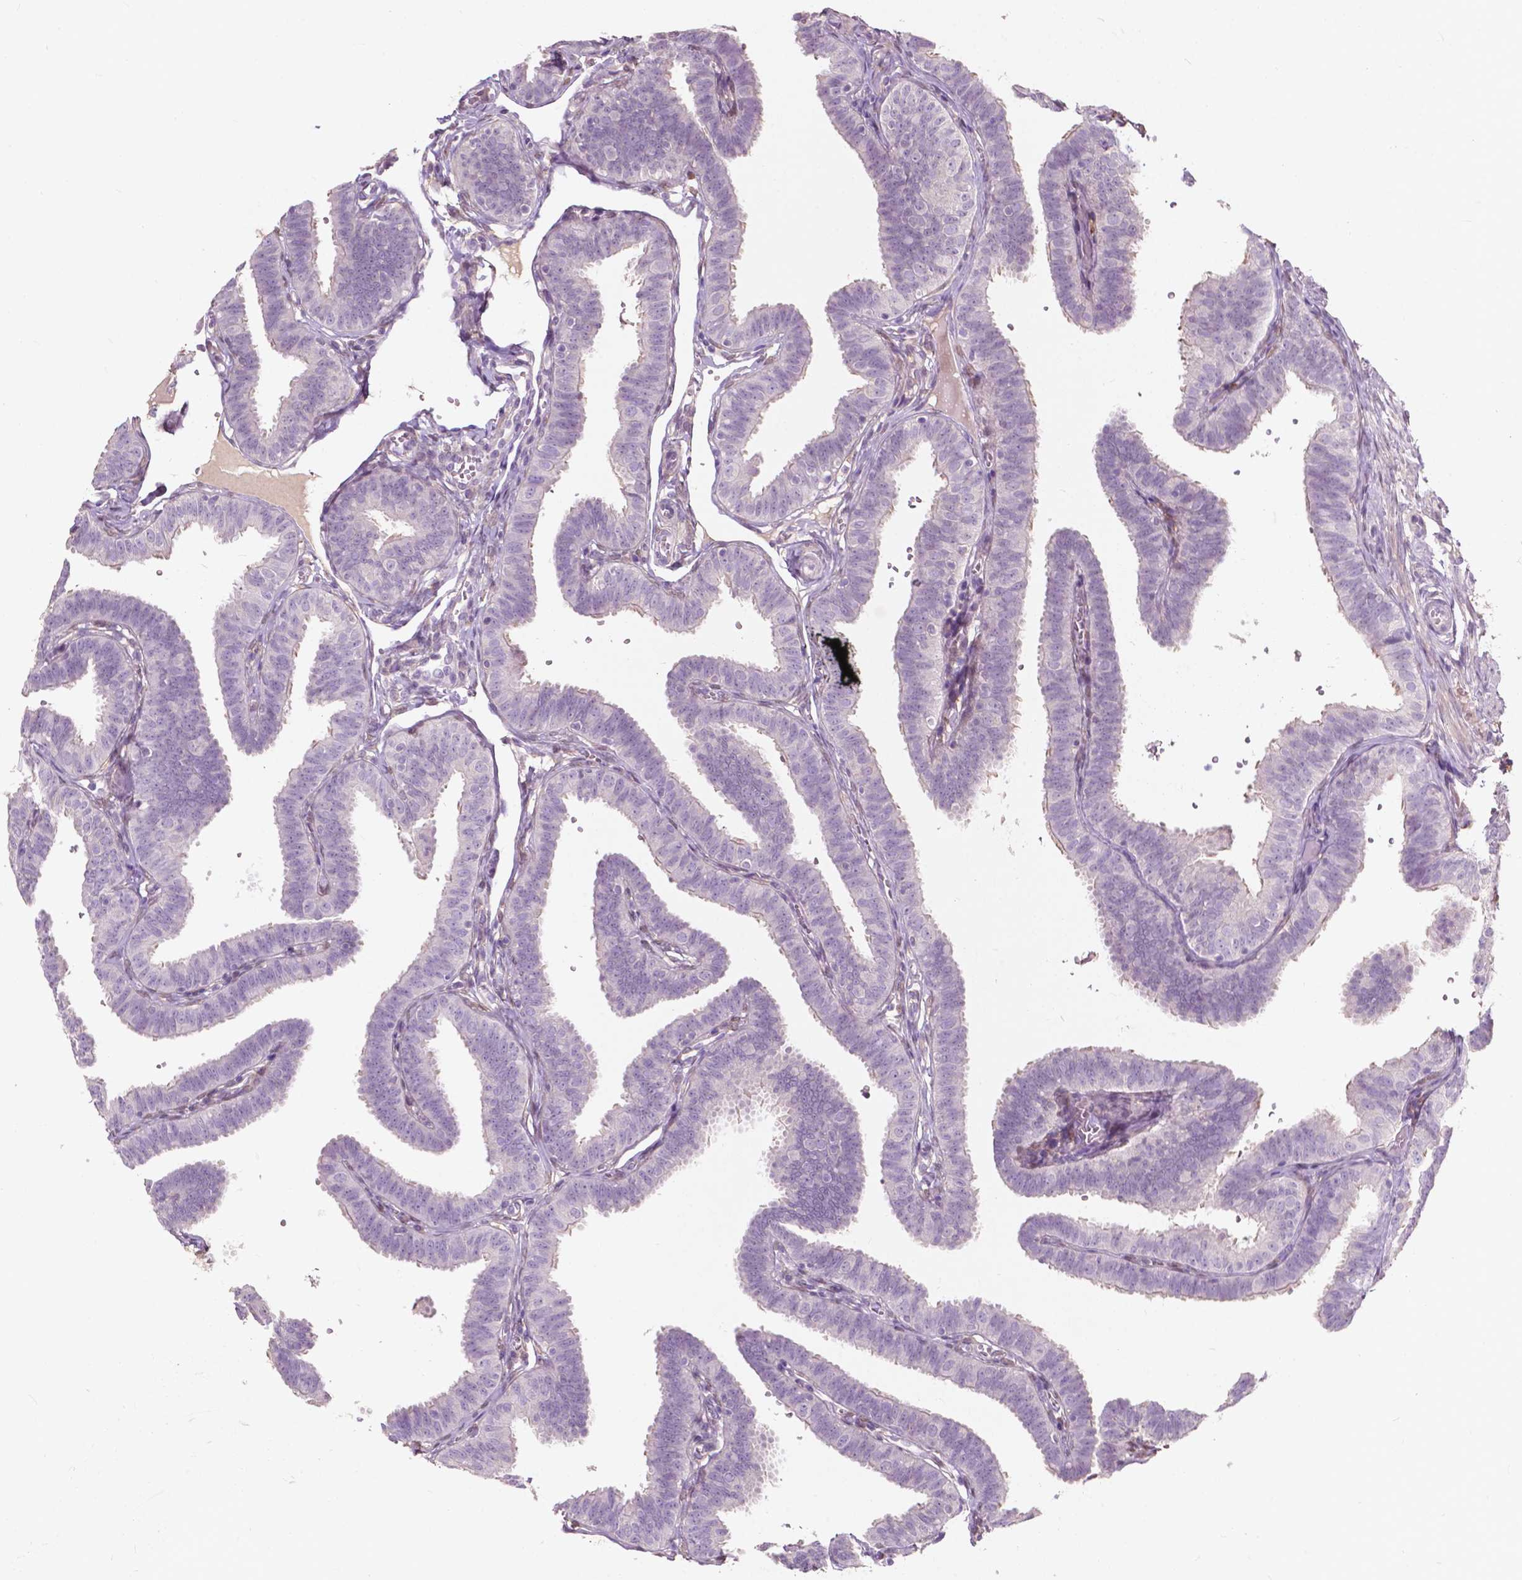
{"staining": {"intensity": "negative", "quantity": "none", "location": "none"}, "tissue": "fallopian tube", "cell_type": "Glandular cells", "image_type": "normal", "snomed": [{"axis": "morphology", "description": "Normal tissue, NOS"}, {"axis": "topography", "description": "Fallopian tube"}], "caption": "This is an IHC image of unremarkable fallopian tube. There is no positivity in glandular cells.", "gene": "GPR37", "patient": {"sex": "female", "age": 25}}